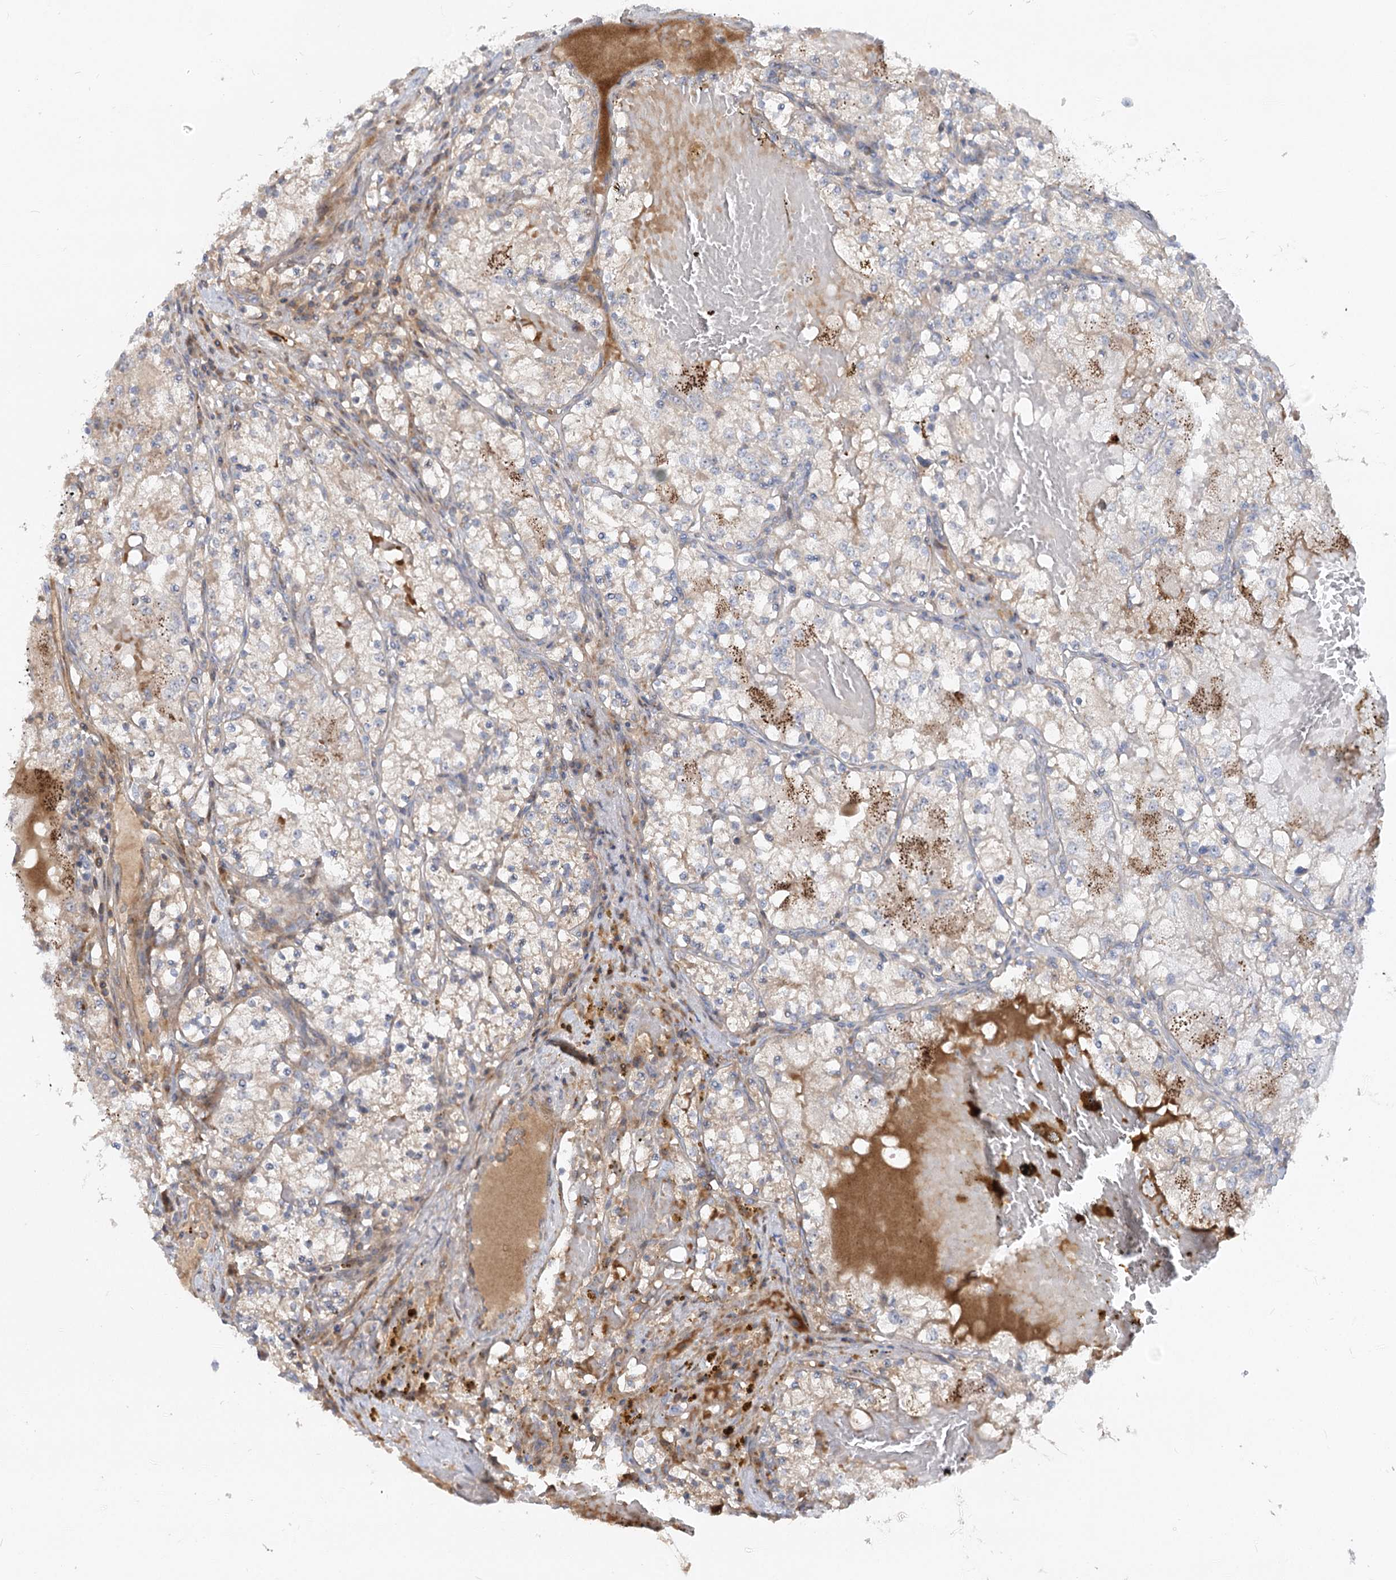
{"staining": {"intensity": "moderate", "quantity": "<25%", "location": "cytoplasmic/membranous"}, "tissue": "renal cancer", "cell_type": "Tumor cells", "image_type": "cancer", "snomed": [{"axis": "morphology", "description": "Normal tissue, NOS"}, {"axis": "morphology", "description": "Adenocarcinoma, NOS"}, {"axis": "topography", "description": "Kidney"}], "caption": "DAB immunohistochemical staining of renal cancer (adenocarcinoma) exhibits moderate cytoplasmic/membranous protein staining in approximately <25% of tumor cells. Using DAB (brown) and hematoxylin (blue) stains, captured at high magnification using brightfield microscopy.", "gene": "FGF19", "patient": {"sex": "male", "age": 68}}